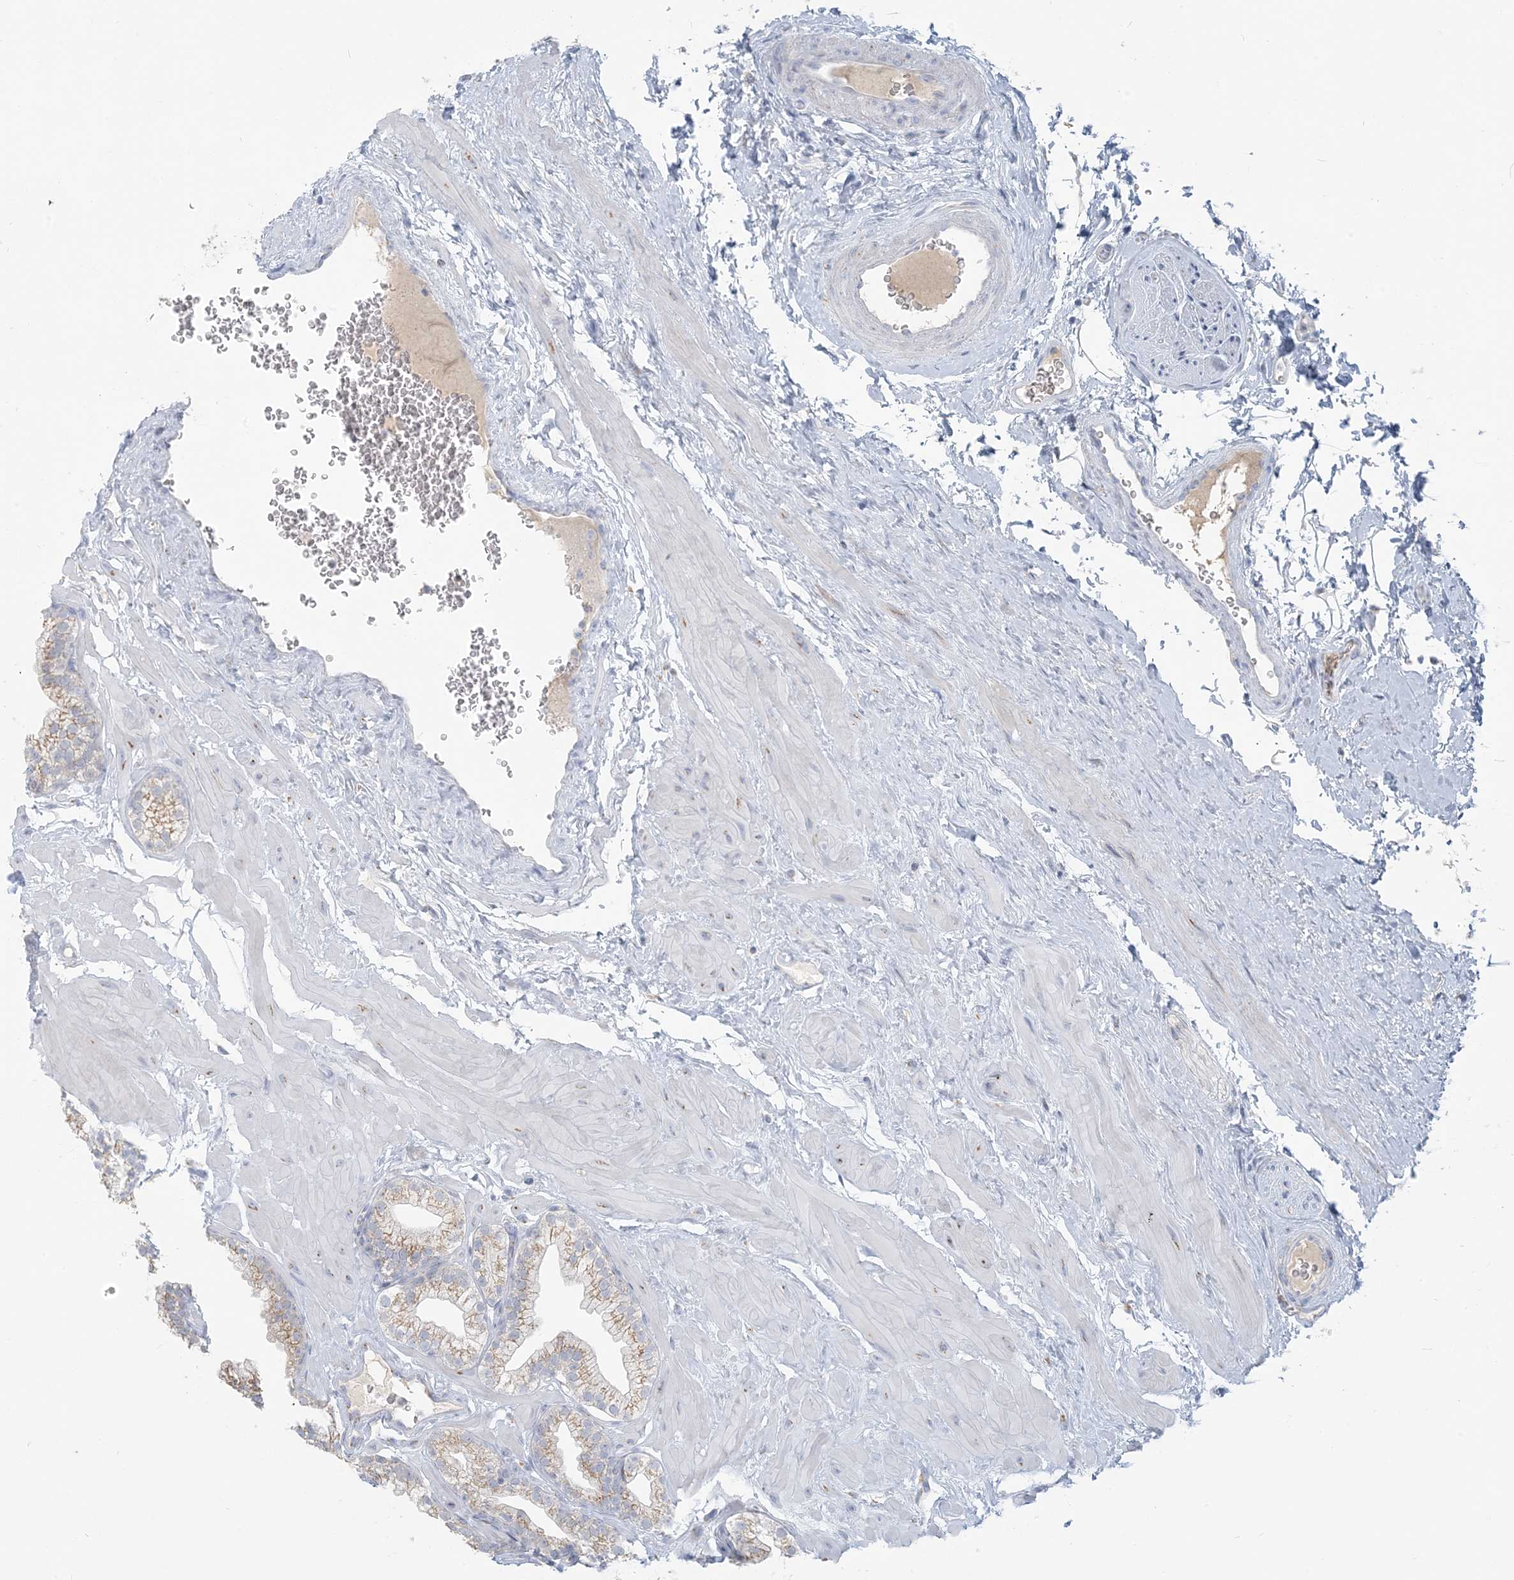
{"staining": {"intensity": "weak", "quantity": "<25%", "location": "cytoplasmic/membranous"}, "tissue": "prostate", "cell_type": "Glandular cells", "image_type": "normal", "snomed": [{"axis": "morphology", "description": "Normal tissue, NOS"}, {"axis": "morphology", "description": "Urothelial carcinoma, Low grade"}, {"axis": "topography", "description": "Urinary bladder"}, {"axis": "topography", "description": "Prostate"}], "caption": "Protein analysis of unremarkable prostate displays no significant staining in glandular cells. (DAB immunohistochemistry visualized using brightfield microscopy, high magnification).", "gene": "SCML1", "patient": {"sex": "male", "age": 60}}